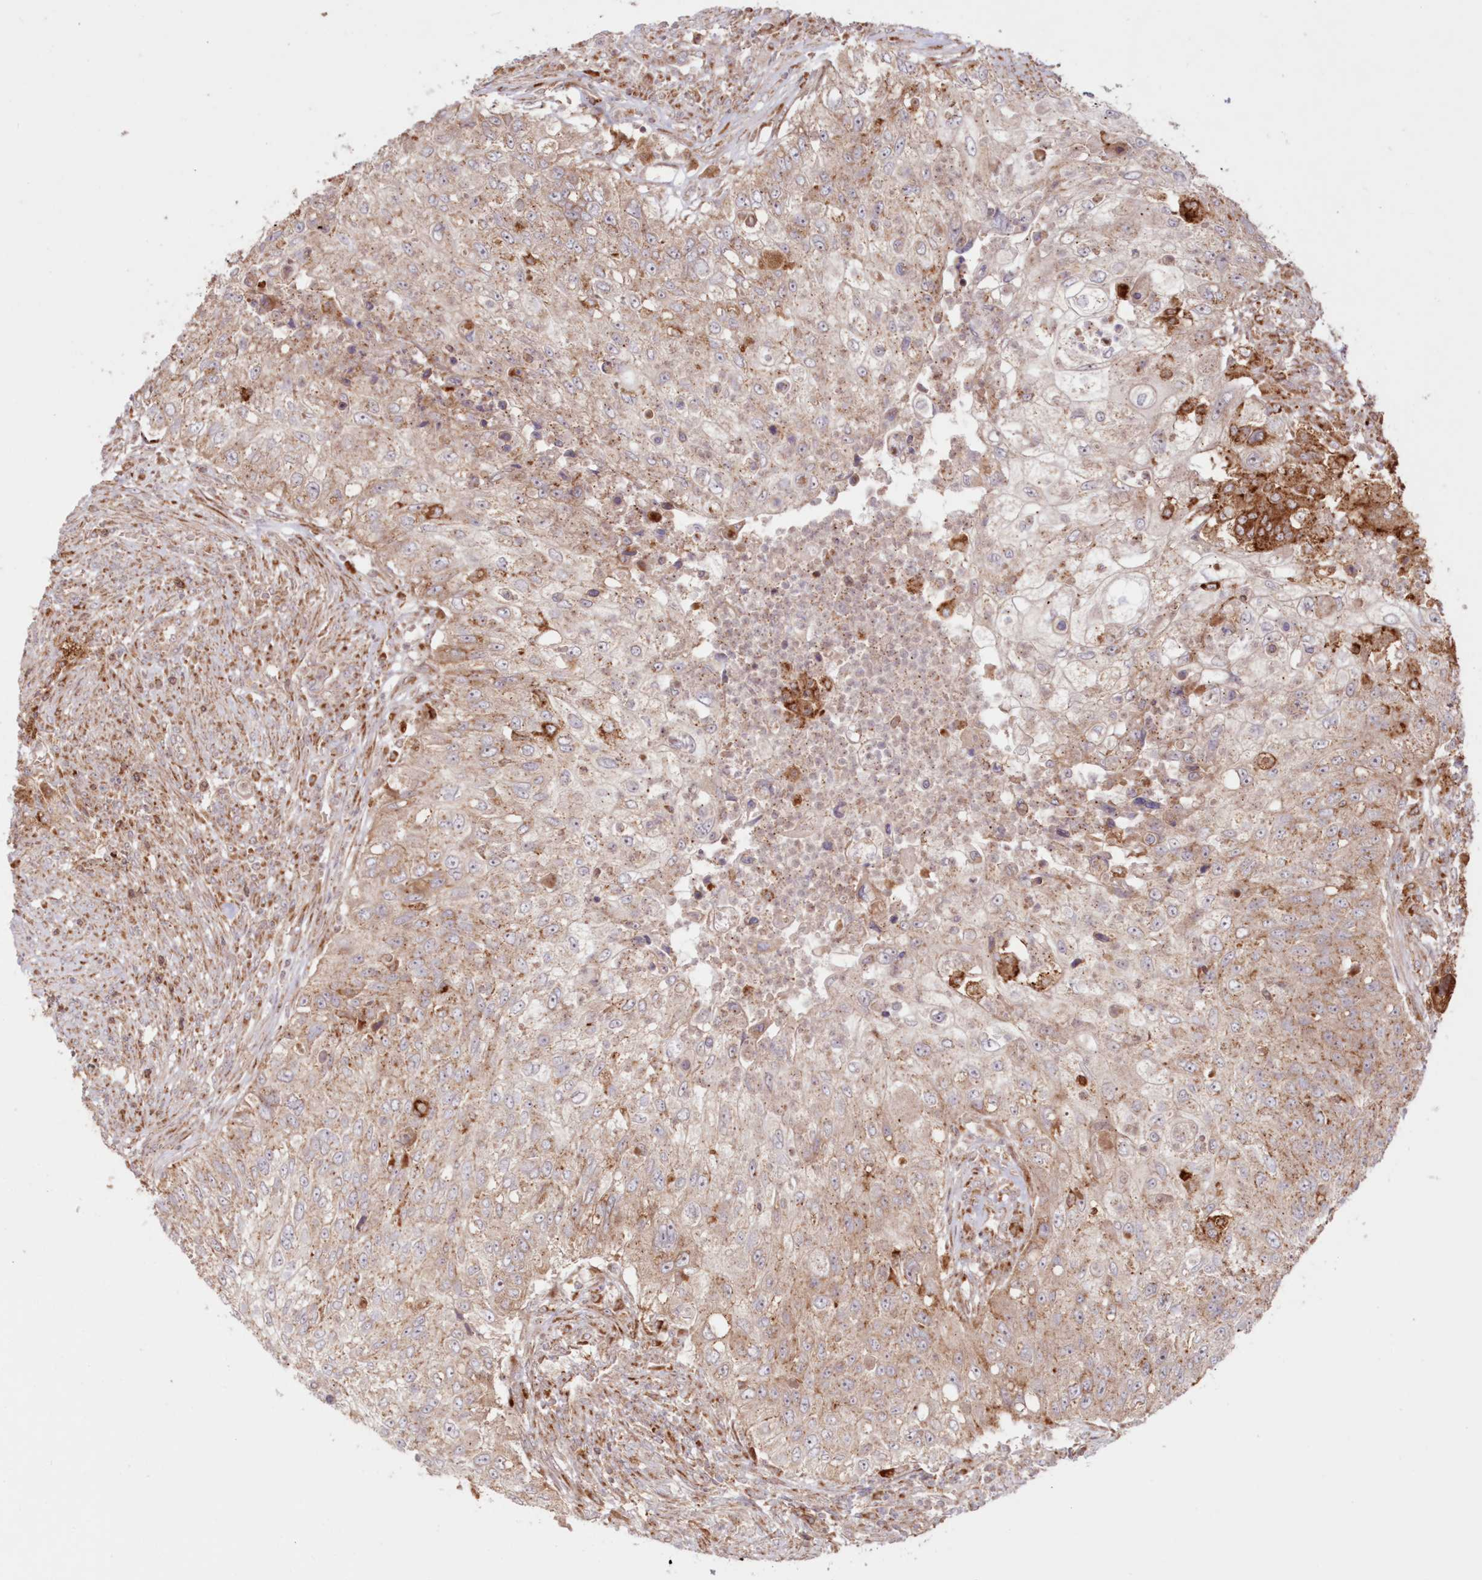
{"staining": {"intensity": "weak", "quantity": "25%-75%", "location": "cytoplasmic/membranous"}, "tissue": "urothelial cancer", "cell_type": "Tumor cells", "image_type": "cancer", "snomed": [{"axis": "morphology", "description": "Urothelial carcinoma, High grade"}, {"axis": "topography", "description": "Urinary bladder"}], "caption": "Protein expression analysis of urothelial cancer displays weak cytoplasmic/membranous positivity in about 25%-75% of tumor cells. (Stains: DAB (3,3'-diaminobenzidine) in brown, nuclei in blue, Microscopy: brightfield microscopy at high magnification).", "gene": "ABCC3", "patient": {"sex": "female", "age": 60}}